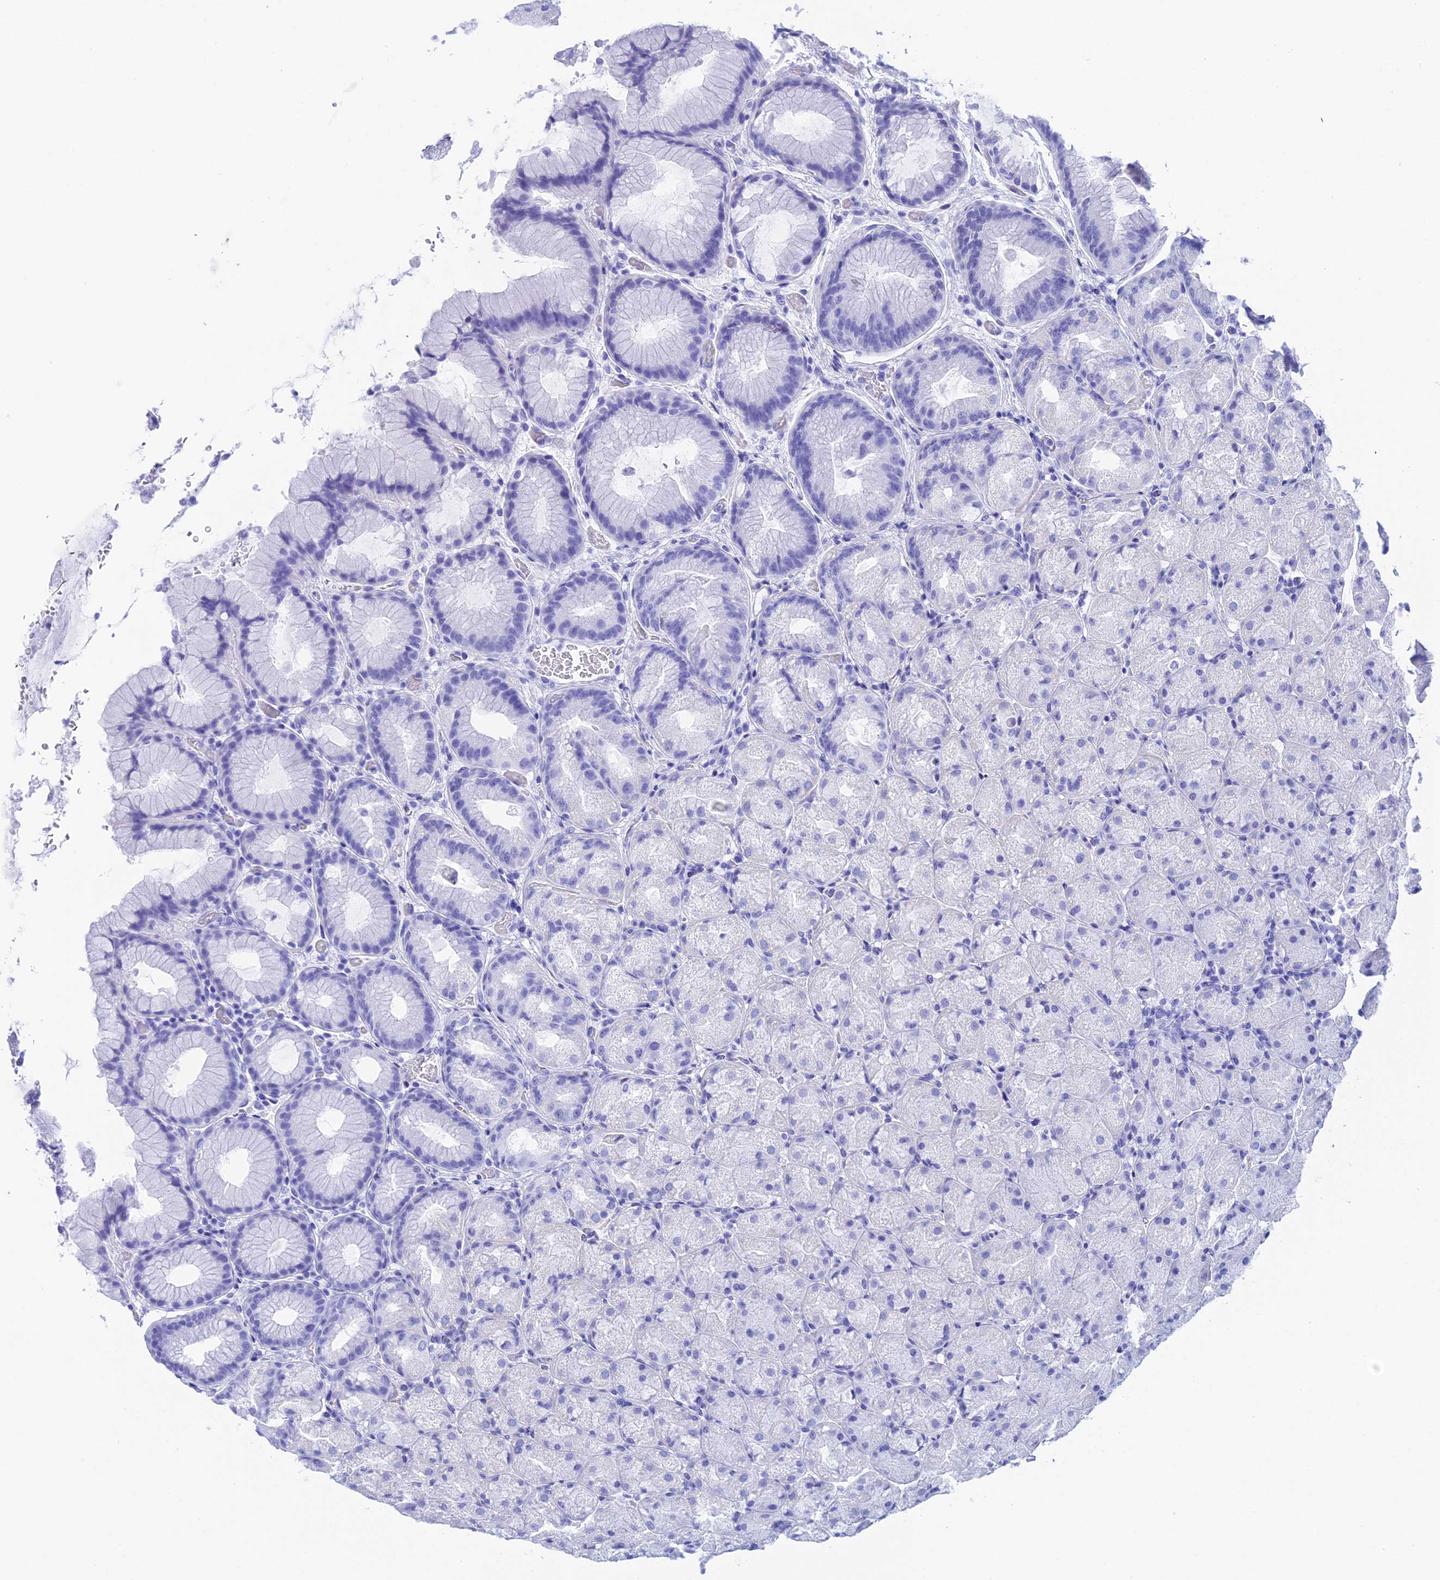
{"staining": {"intensity": "negative", "quantity": "none", "location": "none"}, "tissue": "stomach", "cell_type": "Glandular cells", "image_type": "normal", "snomed": [{"axis": "morphology", "description": "Normal tissue, NOS"}, {"axis": "topography", "description": "Stomach, upper"}, {"axis": "topography", "description": "Stomach"}], "caption": "DAB immunohistochemical staining of normal stomach shows no significant positivity in glandular cells.", "gene": "TEX101", "patient": {"sex": "male", "age": 48}}